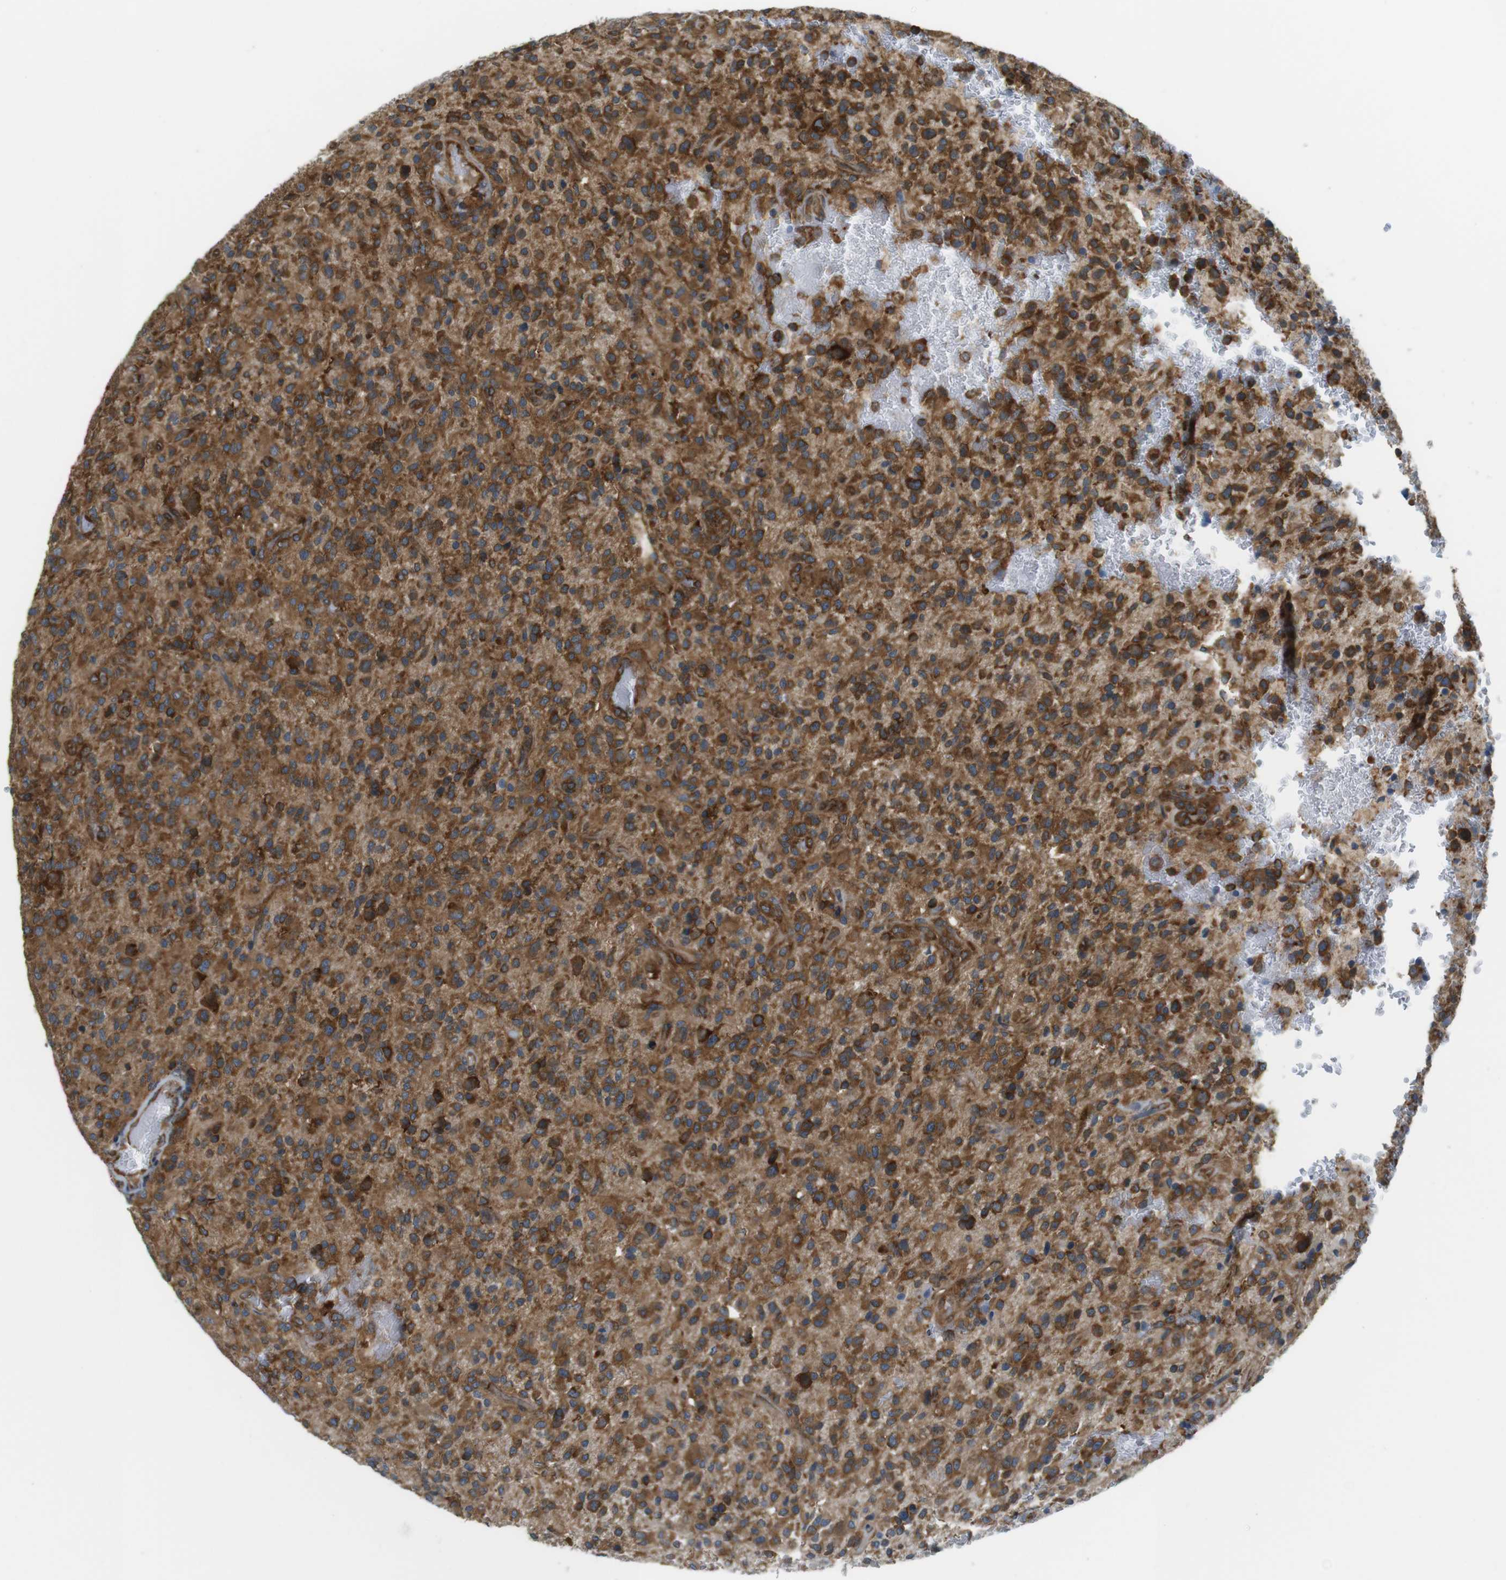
{"staining": {"intensity": "strong", "quantity": ">75%", "location": "cytoplasmic/membranous"}, "tissue": "glioma", "cell_type": "Tumor cells", "image_type": "cancer", "snomed": [{"axis": "morphology", "description": "Glioma, malignant, High grade"}, {"axis": "topography", "description": "Brain"}], "caption": "IHC (DAB (3,3'-diaminobenzidine)) staining of human glioma reveals strong cytoplasmic/membranous protein expression in approximately >75% of tumor cells. Using DAB (brown) and hematoxylin (blue) stains, captured at high magnification using brightfield microscopy.", "gene": "TSC1", "patient": {"sex": "male", "age": 71}}